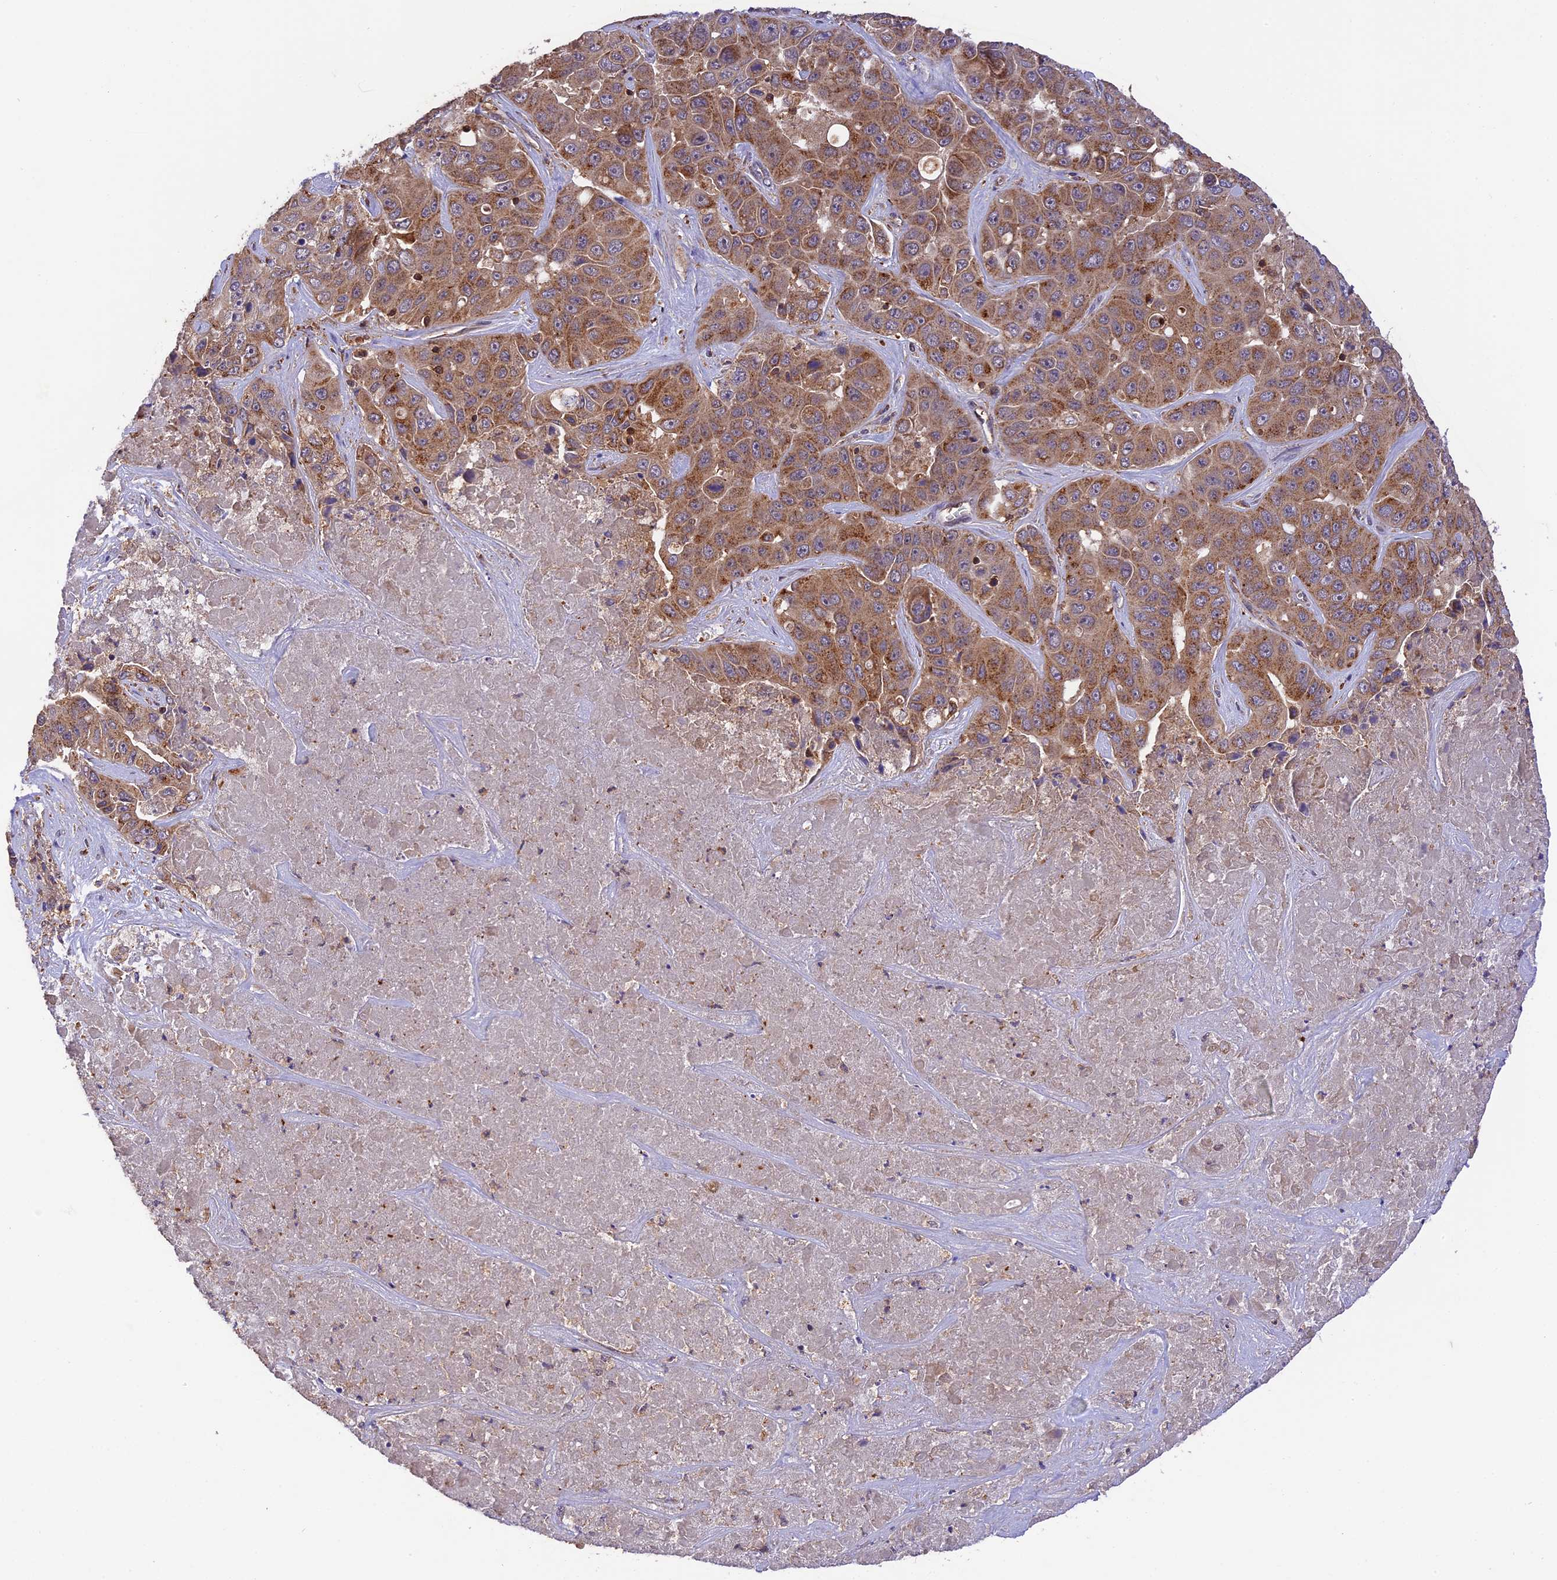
{"staining": {"intensity": "moderate", "quantity": ">75%", "location": "cytoplasmic/membranous"}, "tissue": "liver cancer", "cell_type": "Tumor cells", "image_type": "cancer", "snomed": [{"axis": "morphology", "description": "Cholangiocarcinoma"}, {"axis": "topography", "description": "Liver"}], "caption": "IHC (DAB (3,3'-diaminobenzidine)) staining of cholangiocarcinoma (liver) exhibits moderate cytoplasmic/membranous protein expression in about >75% of tumor cells.", "gene": "PEX3", "patient": {"sex": "female", "age": 52}}